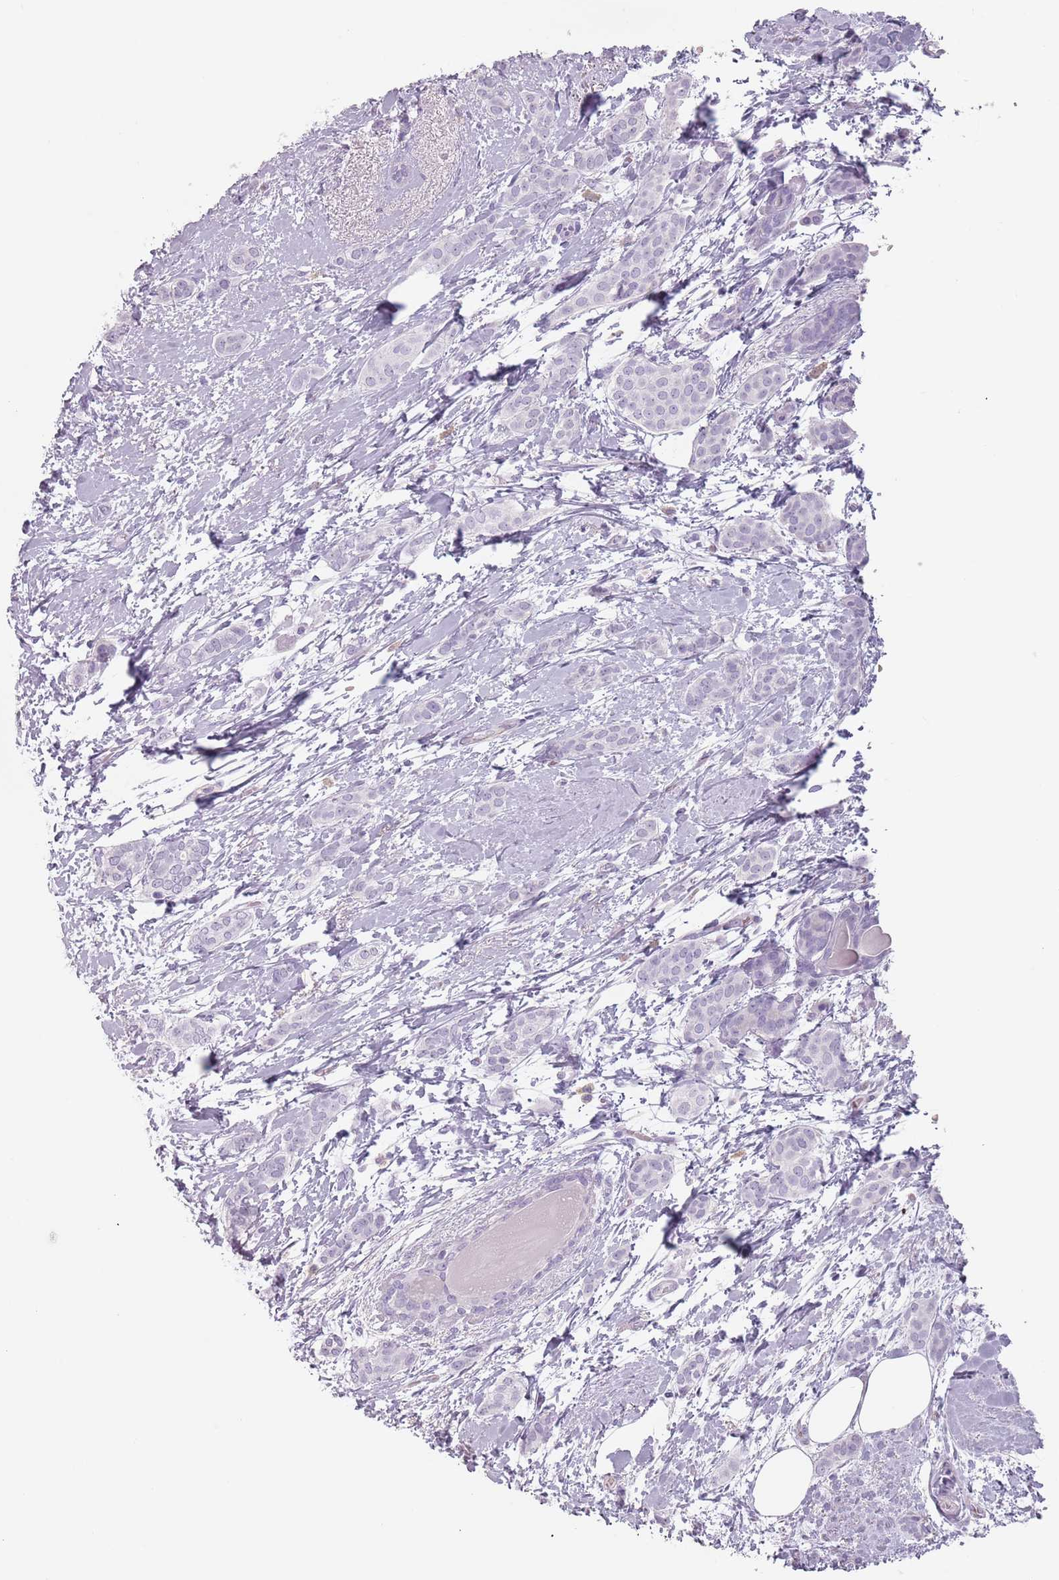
{"staining": {"intensity": "negative", "quantity": "none", "location": "none"}, "tissue": "breast cancer", "cell_type": "Tumor cells", "image_type": "cancer", "snomed": [{"axis": "morphology", "description": "Duct carcinoma"}, {"axis": "topography", "description": "Breast"}], "caption": "DAB immunohistochemical staining of intraductal carcinoma (breast) demonstrates no significant staining in tumor cells. Nuclei are stained in blue.", "gene": "ZNF584", "patient": {"sex": "female", "age": 72}}